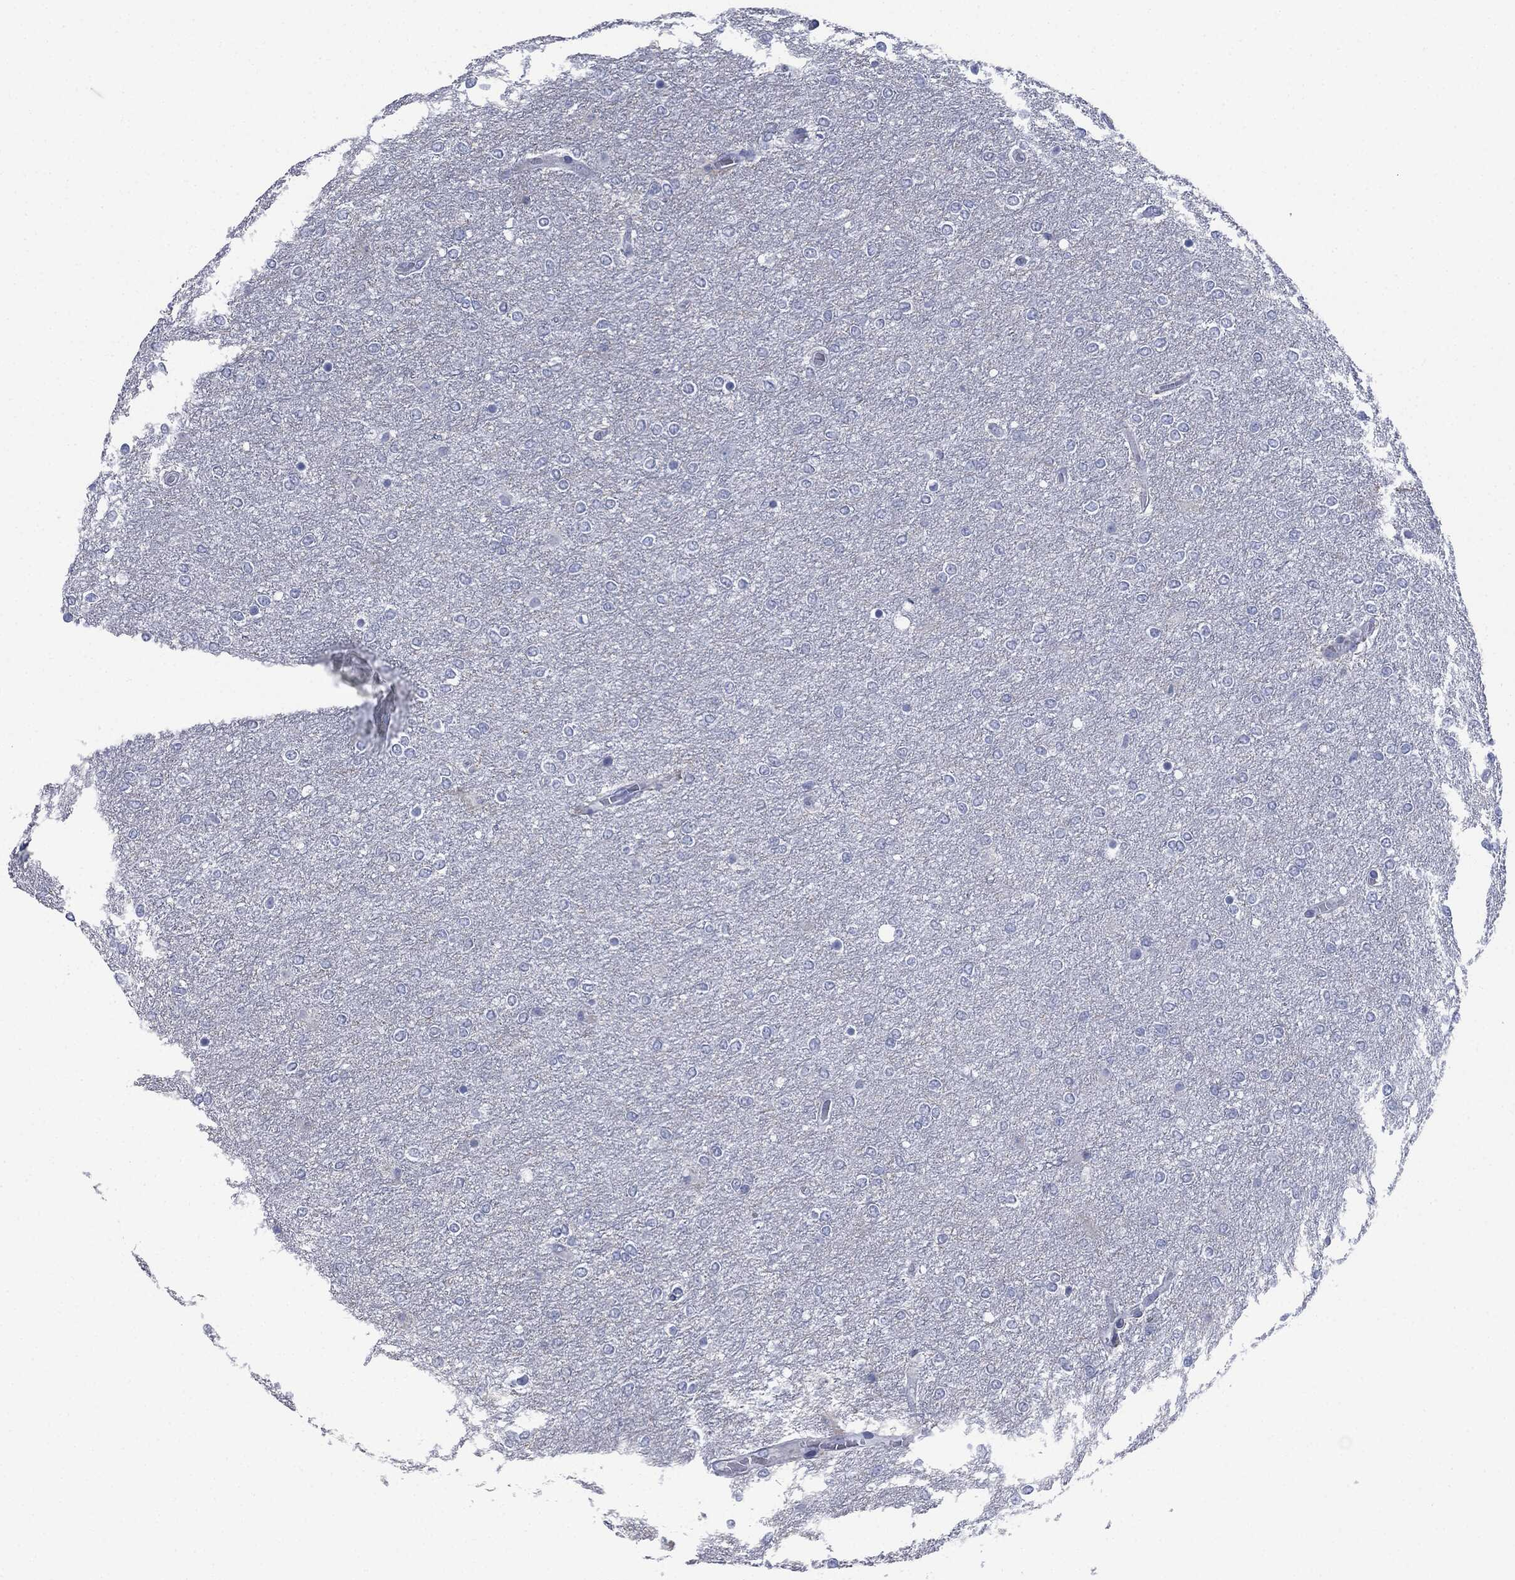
{"staining": {"intensity": "negative", "quantity": "none", "location": "none"}, "tissue": "glioma", "cell_type": "Tumor cells", "image_type": "cancer", "snomed": [{"axis": "morphology", "description": "Glioma, malignant, High grade"}, {"axis": "topography", "description": "Brain"}], "caption": "DAB immunohistochemical staining of malignant glioma (high-grade) displays no significant staining in tumor cells.", "gene": "CEACAM8", "patient": {"sex": "female", "age": 61}}